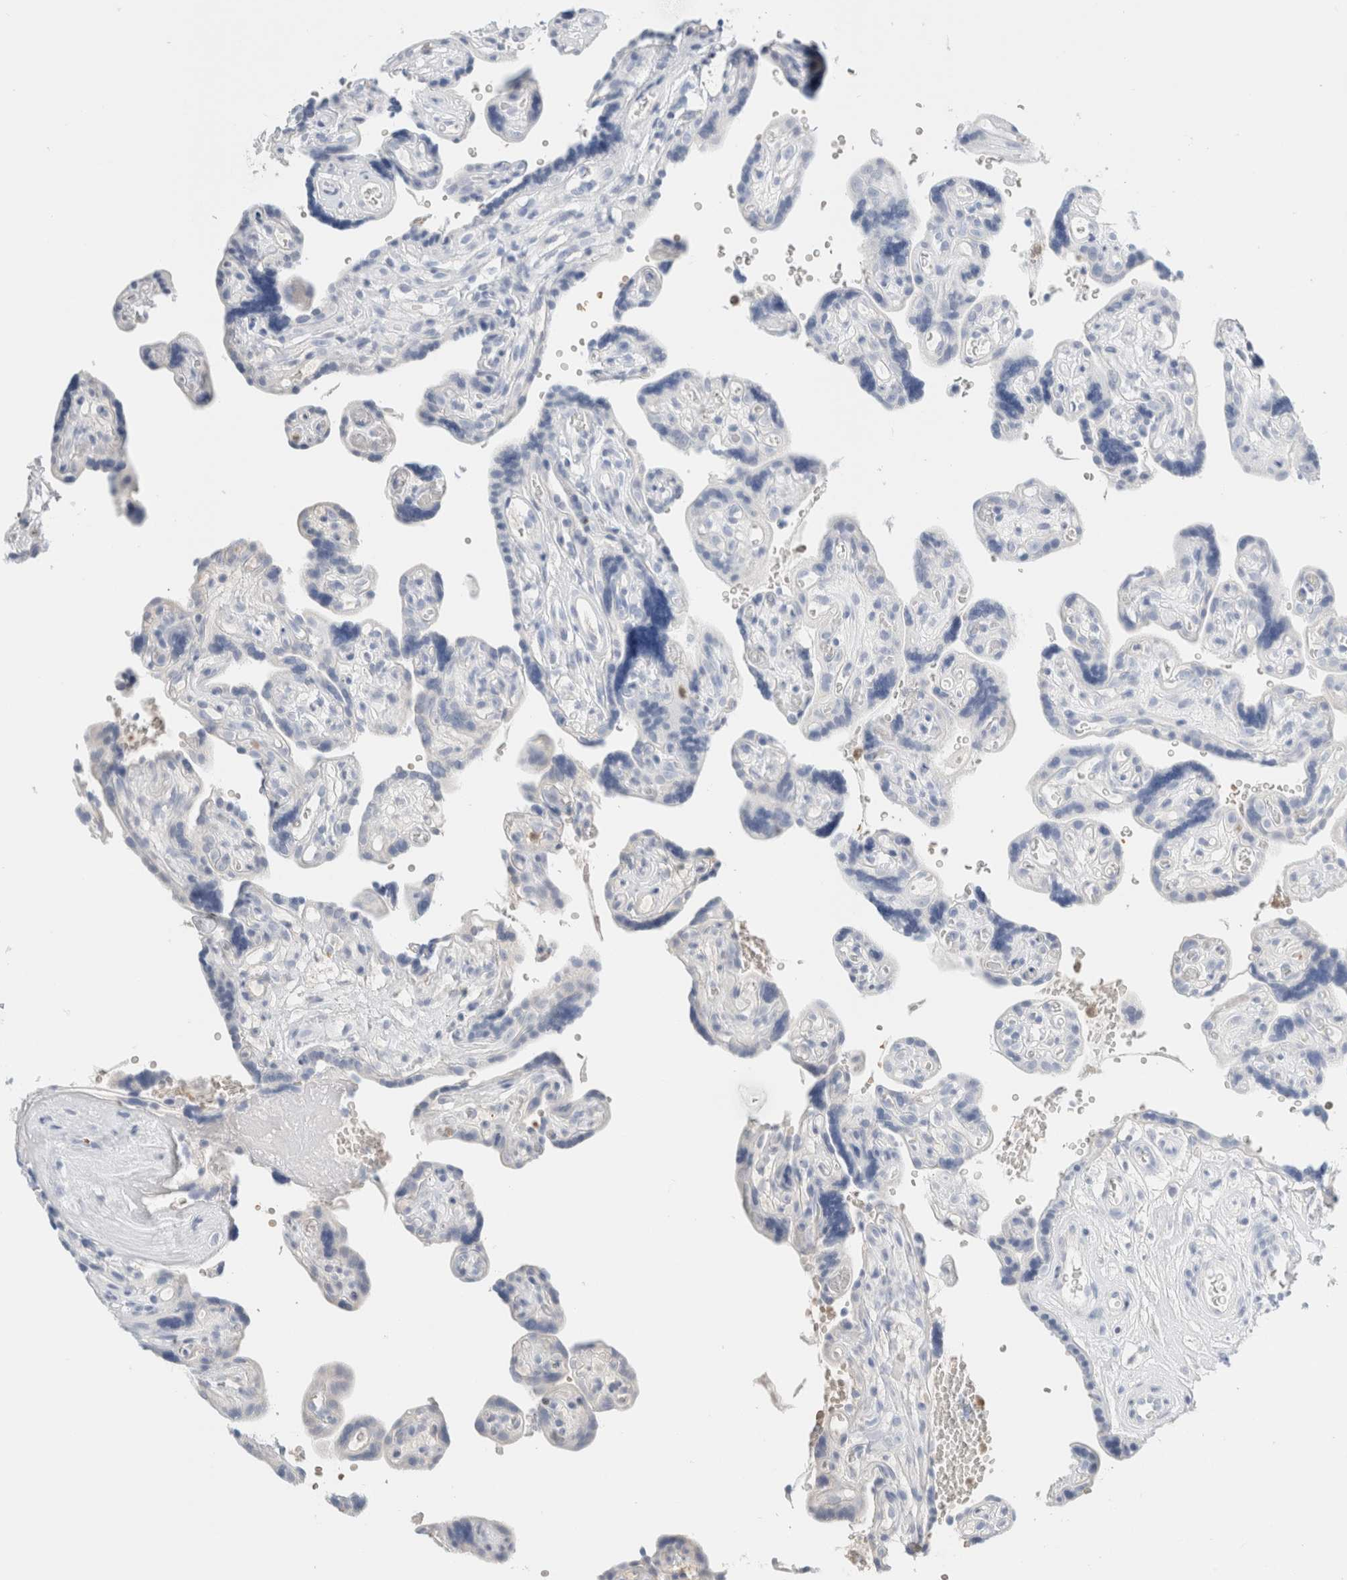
{"staining": {"intensity": "weak", "quantity": "<25%", "location": "cytoplasmic/membranous"}, "tissue": "placenta", "cell_type": "Decidual cells", "image_type": "normal", "snomed": [{"axis": "morphology", "description": "Normal tissue, NOS"}, {"axis": "topography", "description": "Placenta"}], "caption": "The histopathology image displays no staining of decidual cells in benign placenta. (DAB immunohistochemistry visualized using brightfield microscopy, high magnification).", "gene": "ARG1", "patient": {"sex": "female", "age": 30}}